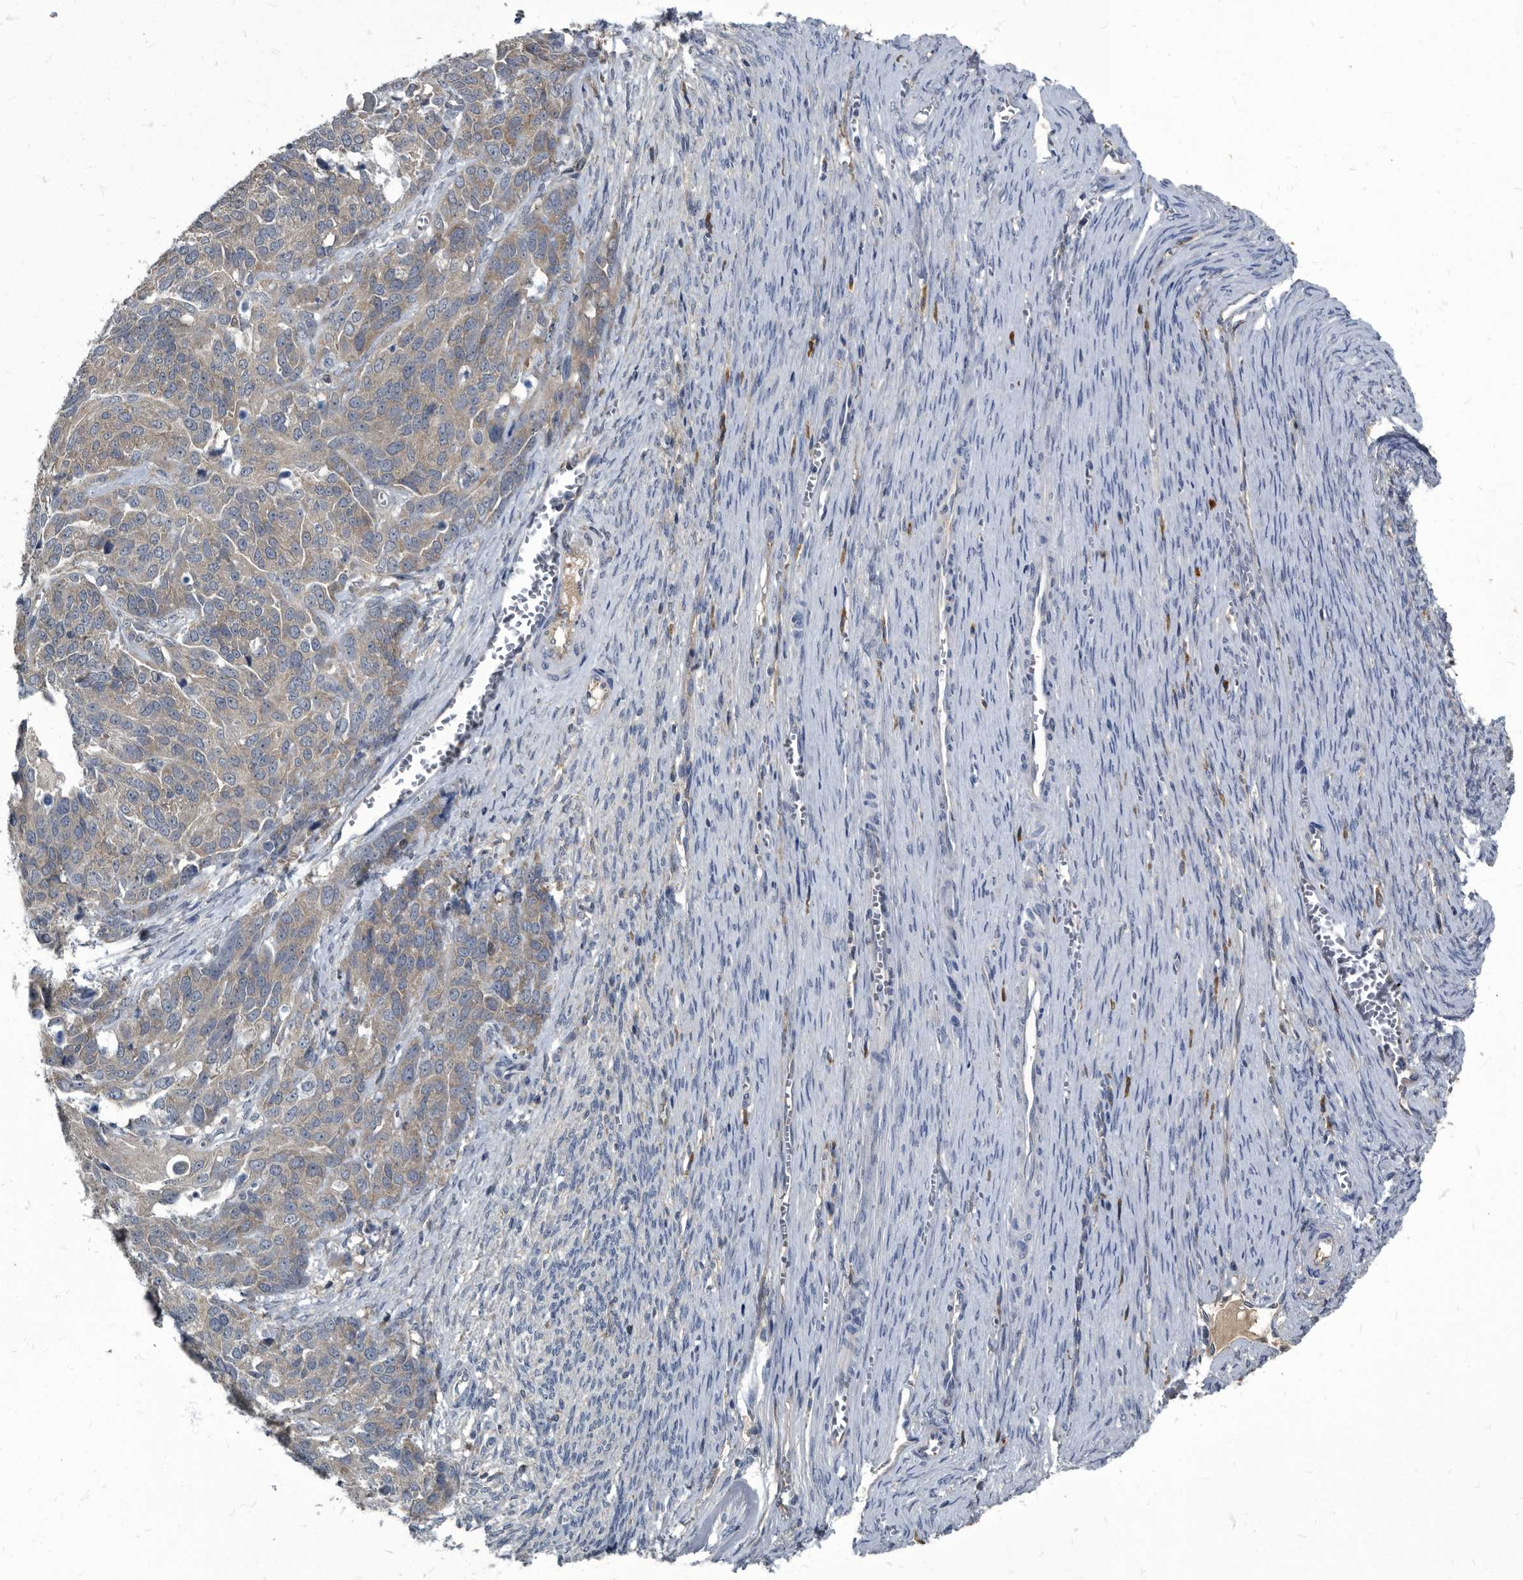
{"staining": {"intensity": "weak", "quantity": "25%-75%", "location": "cytoplasmic/membranous"}, "tissue": "ovarian cancer", "cell_type": "Tumor cells", "image_type": "cancer", "snomed": [{"axis": "morphology", "description": "Cystadenocarcinoma, serous, NOS"}, {"axis": "topography", "description": "Ovary"}], "caption": "Immunohistochemistry (DAB) staining of ovarian cancer (serous cystadenocarcinoma) exhibits weak cytoplasmic/membranous protein staining in about 25%-75% of tumor cells. The protein is stained brown, and the nuclei are stained in blue (DAB IHC with brightfield microscopy, high magnification).", "gene": "CDV3", "patient": {"sex": "female", "age": 44}}